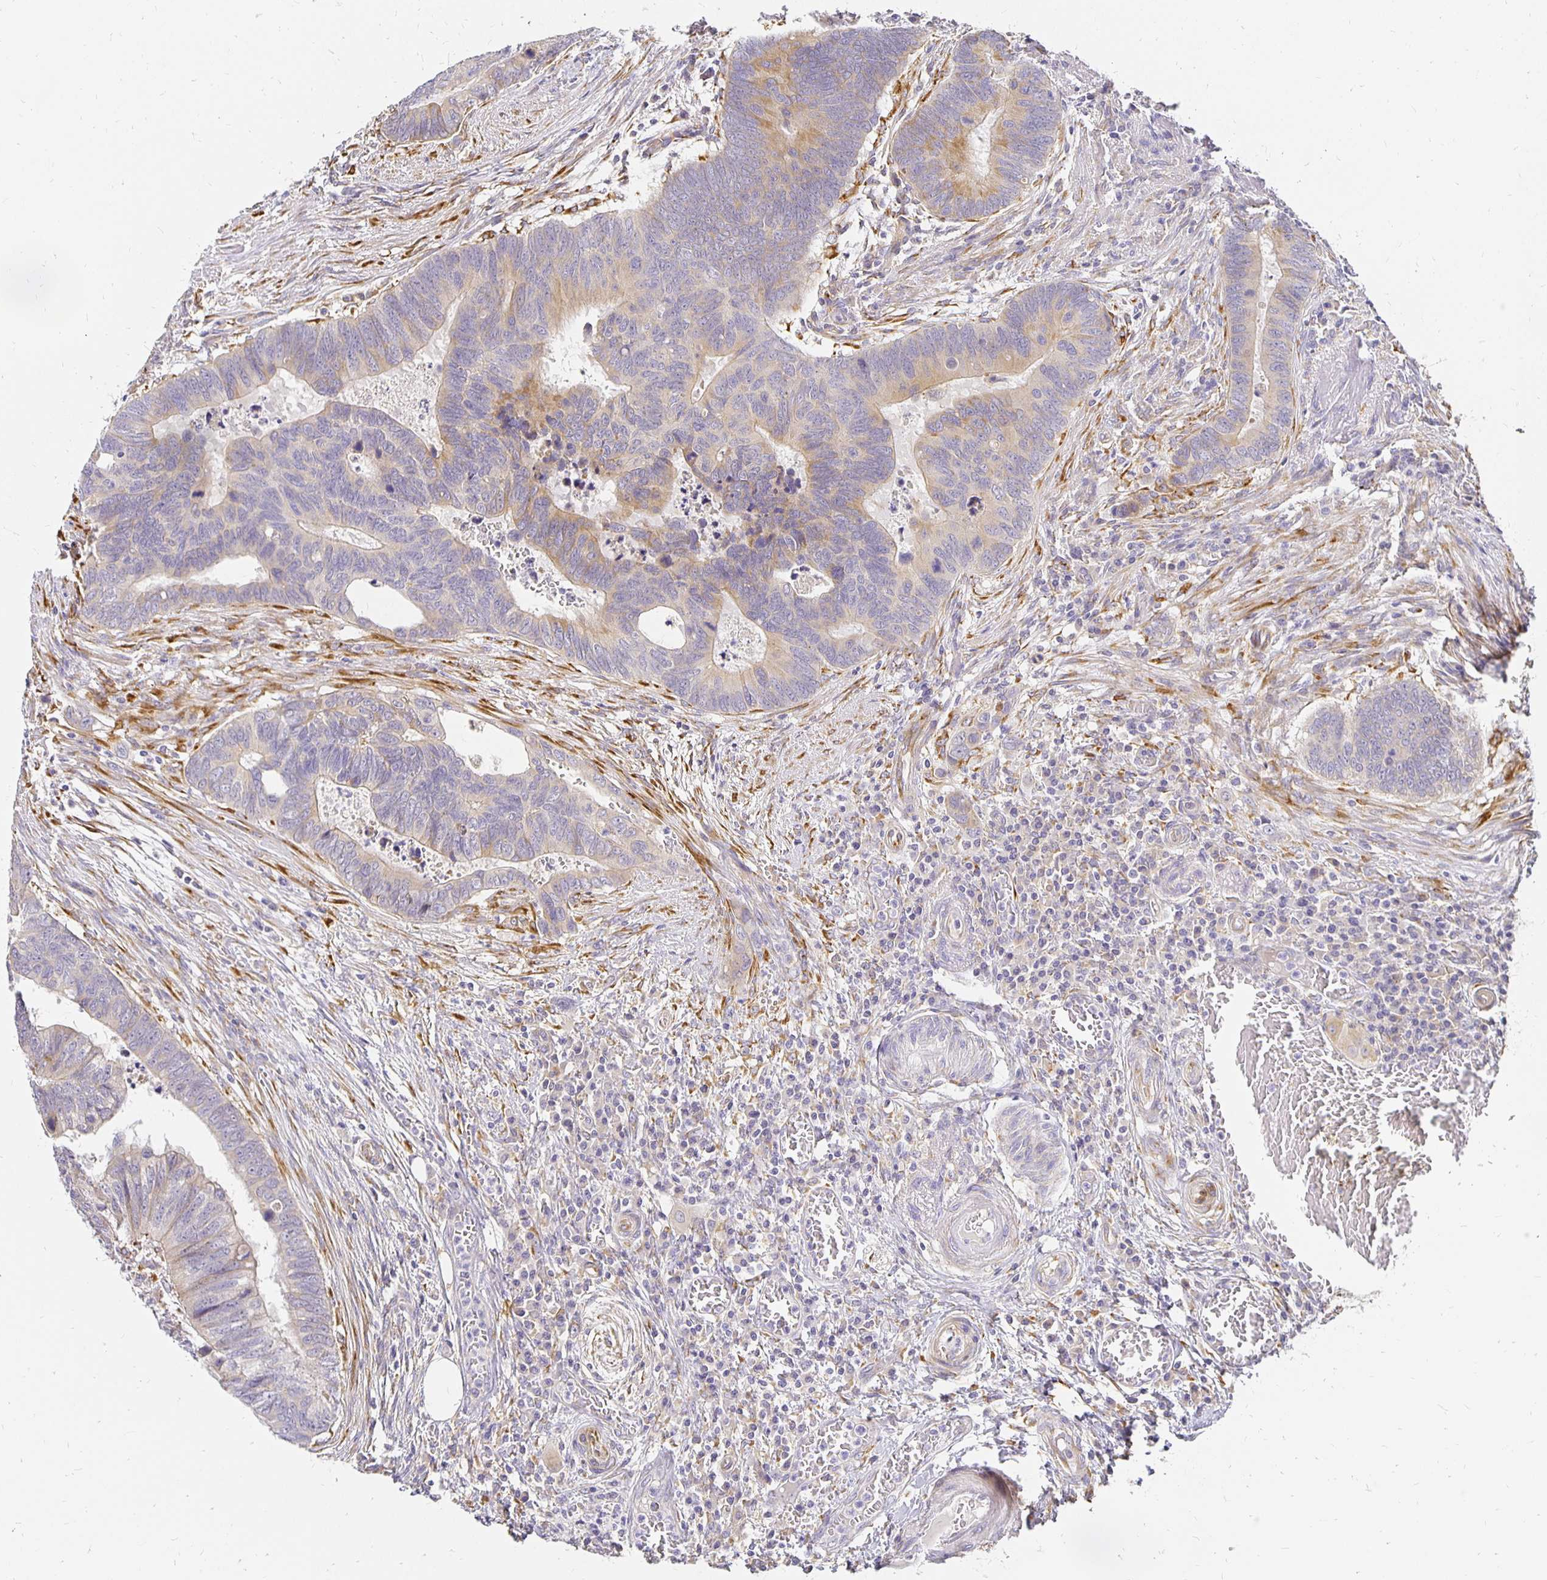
{"staining": {"intensity": "weak", "quantity": "25%-75%", "location": "cytoplasmic/membranous"}, "tissue": "colorectal cancer", "cell_type": "Tumor cells", "image_type": "cancer", "snomed": [{"axis": "morphology", "description": "Adenocarcinoma, NOS"}, {"axis": "topography", "description": "Colon"}], "caption": "A high-resolution micrograph shows IHC staining of colorectal cancer, which displays weak cytoplasmic/membranous staining in approximately 25%-75% of tumor cells.", "gene": "PLOD1", "patient": {"sex": "male", "age": 62}}